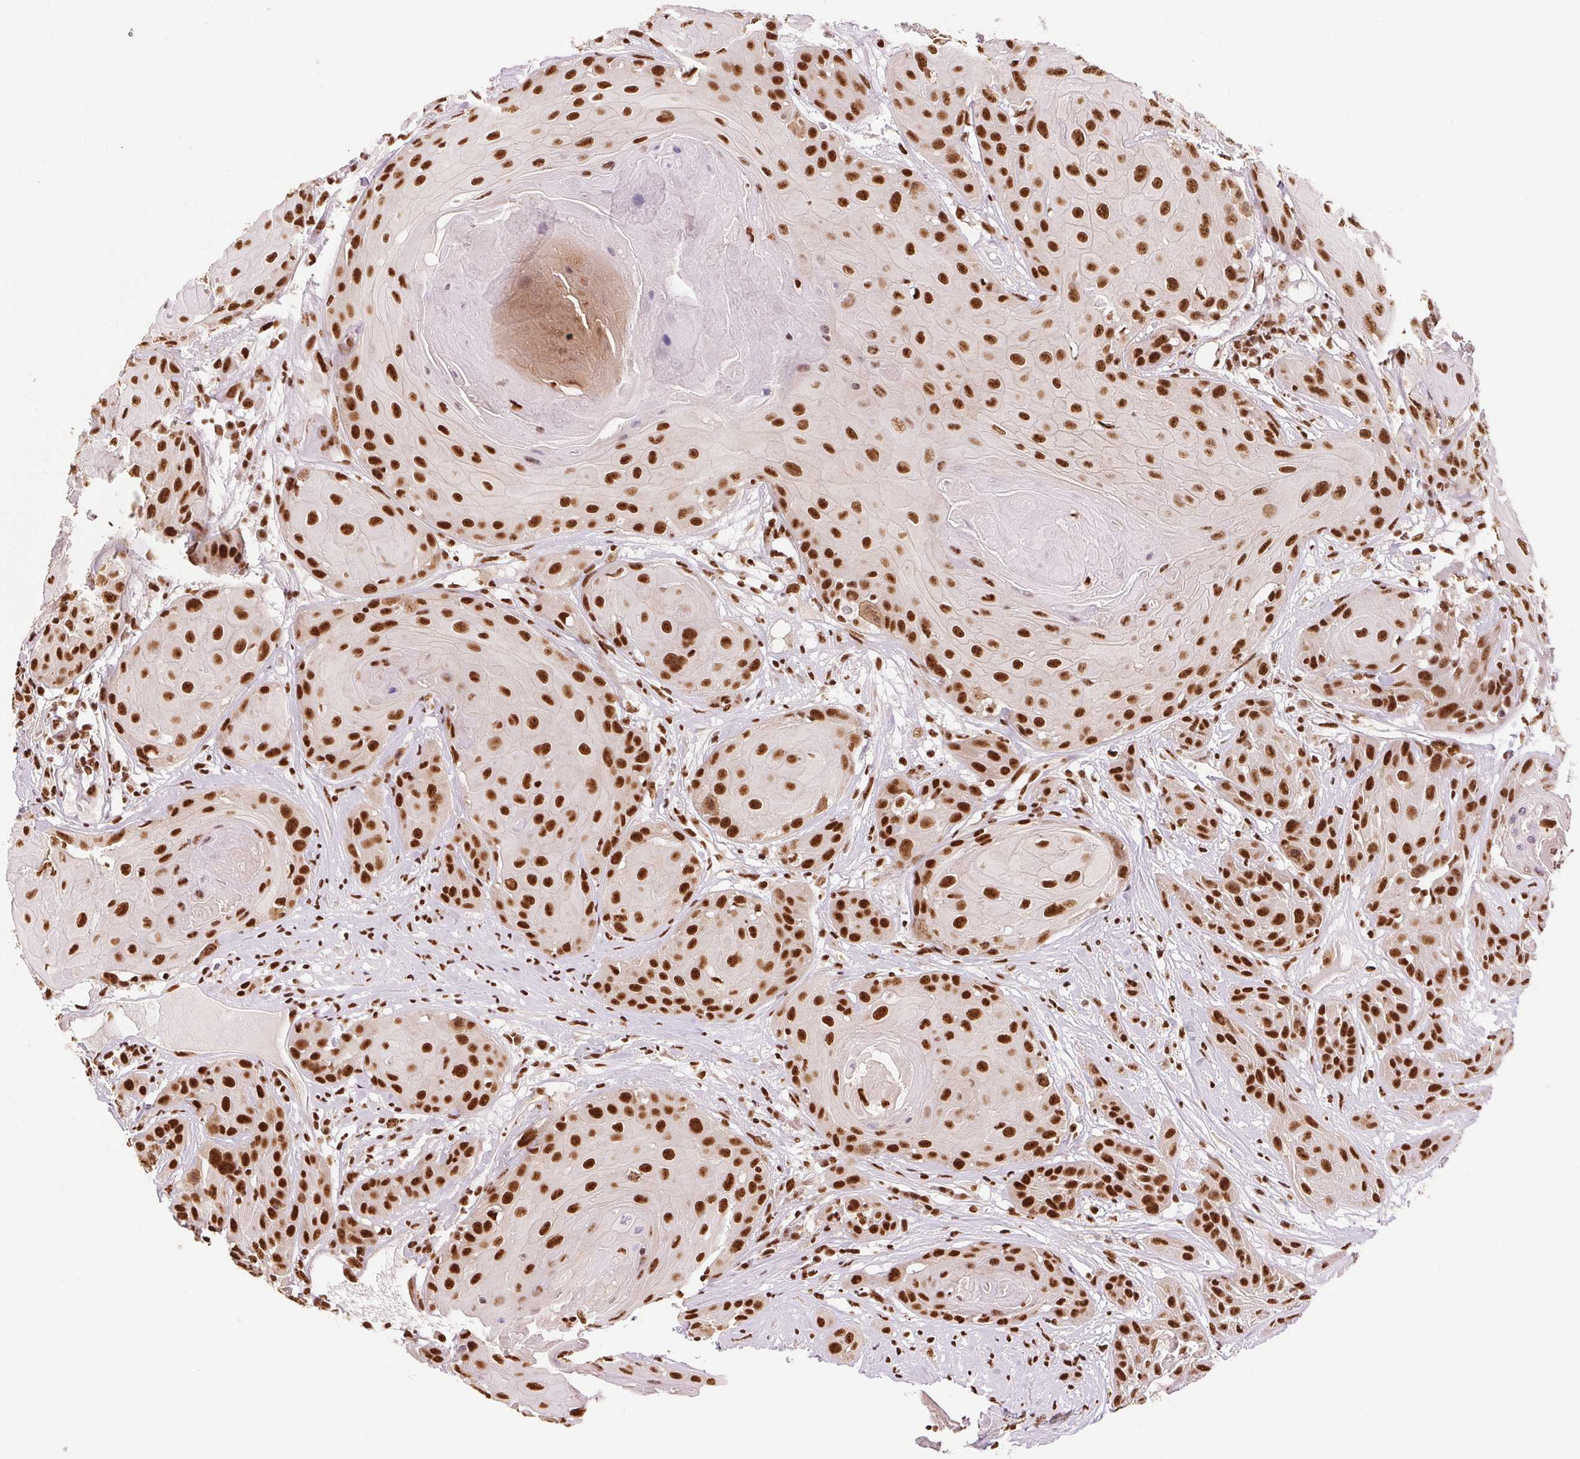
{"staining": {"intensity": "strong", "quantity": ">75%", "location": "nuclear"}, "tissue": "head and neck cancer", "cell_type": "Tumor cells", "image_type": "cancer", "snomed": [{"axis": "morphology", "description": "Squamous cell carcinoma, NOS"}, {"axis": "topography", "description": "Skin"}, {"axis": "topography", "description": "Head-Neck"}], "caption": "Immunohistochemistry photomicrograph of neoplastic tissue: human squamous cell carcinoma (head and neck) stained using immunohistochemistry exhibits high levels of strong protein expression localized specifically in the nuclear of tumor cells, appearing as a nuclear brown color.", "gene": "IK", "patient": {"sex": "male", "age": 80}}